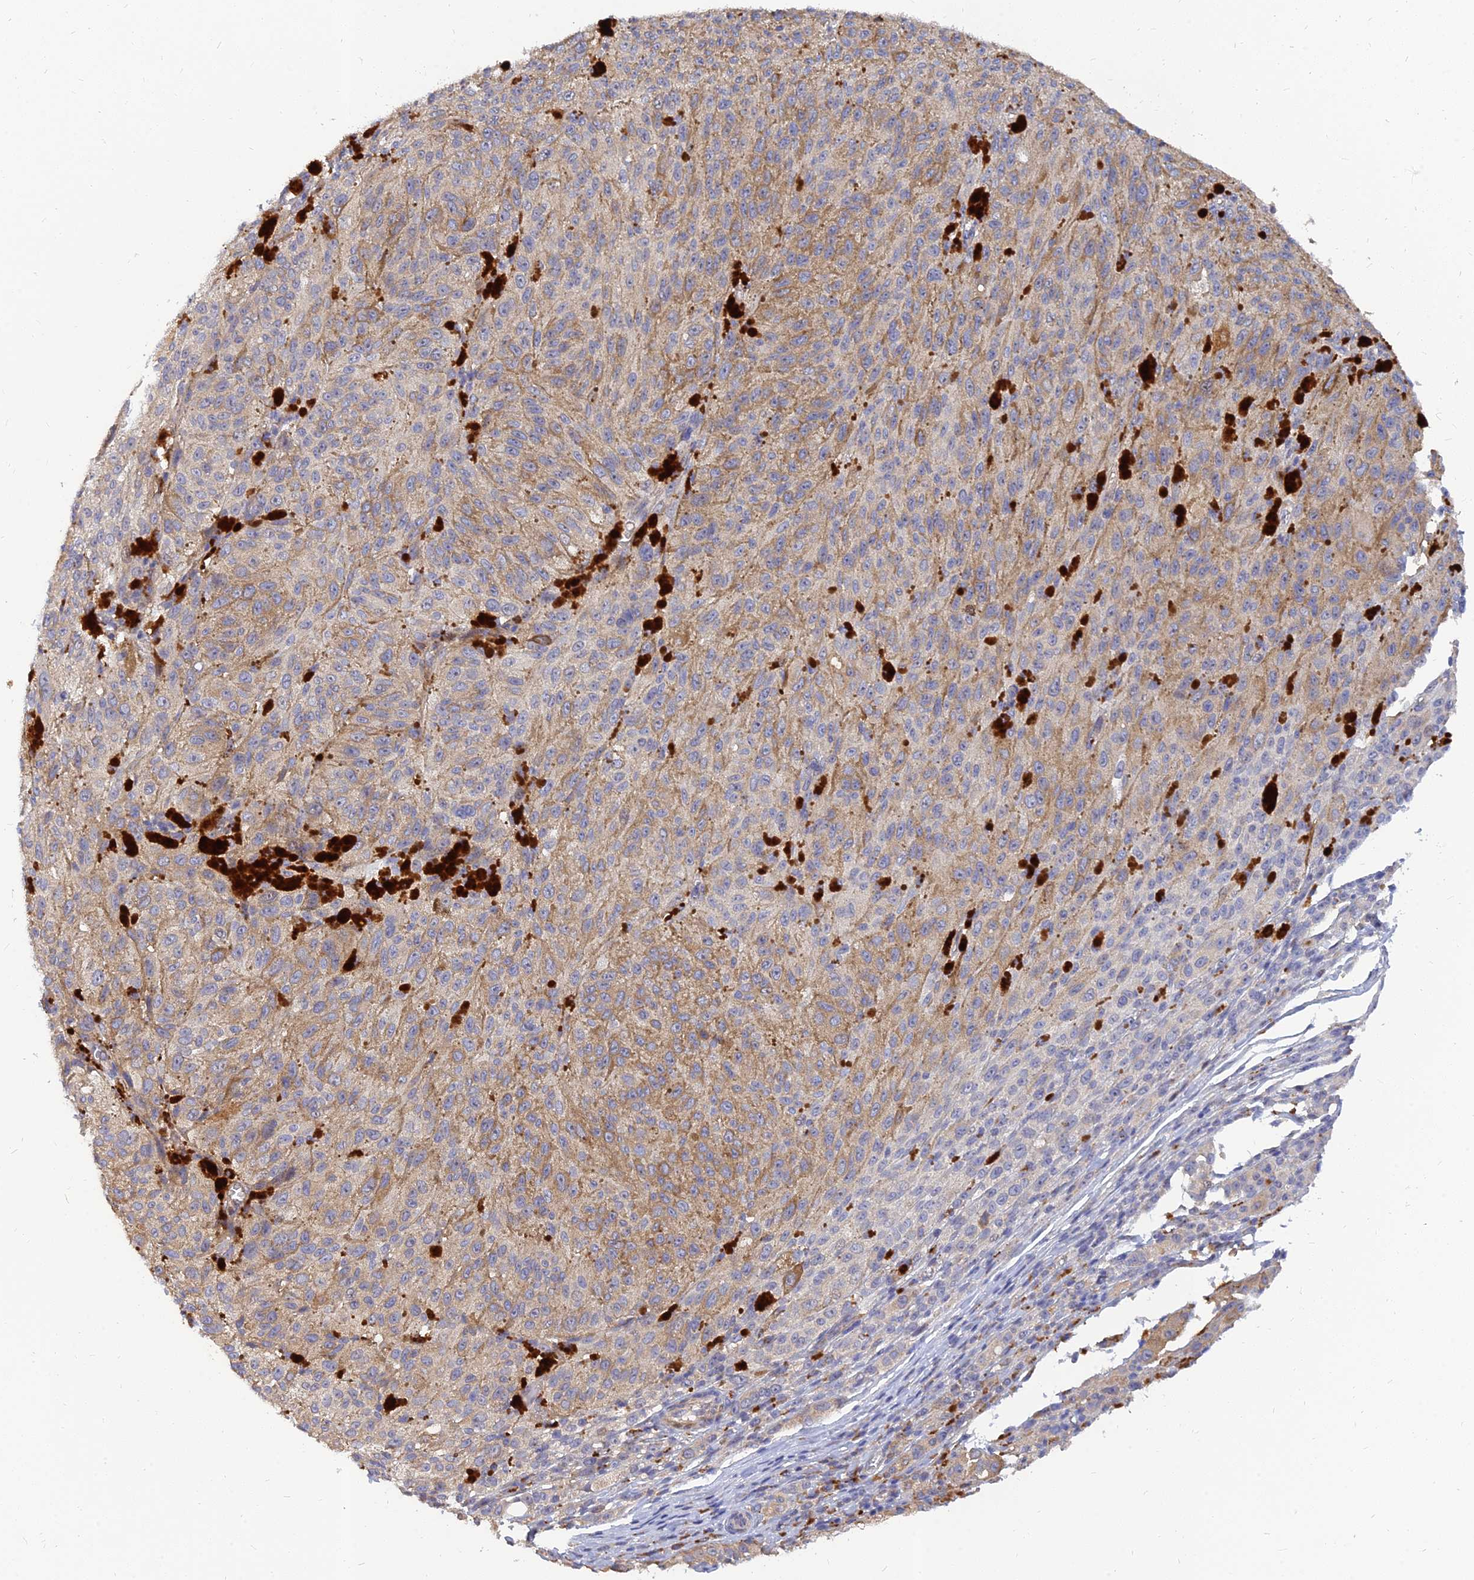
{"staining": {"intensity": "weak", "quantity": "25%-75%", "location": "cytoplasmic/membranous"}, "tissue": "melanoma", "cell_type": "Tumor cells", "image_type": "cancer", "snomed": [{"axis": "morphology", "description": "Malignant melanoma, NOS"}, {"axis": "topography", "description": "Skin"}], "caption": "DAB immunohistochemical staining of malignant melanoma demonstrates weak cytoplasmic/membranous protein staining in approximately 25%-75% of tumor cells. (DAB = brown stain, brightfield microscopy at high magnification).", "gene": "MRPL35", "patient": {"sex": "female", "age": 52}}